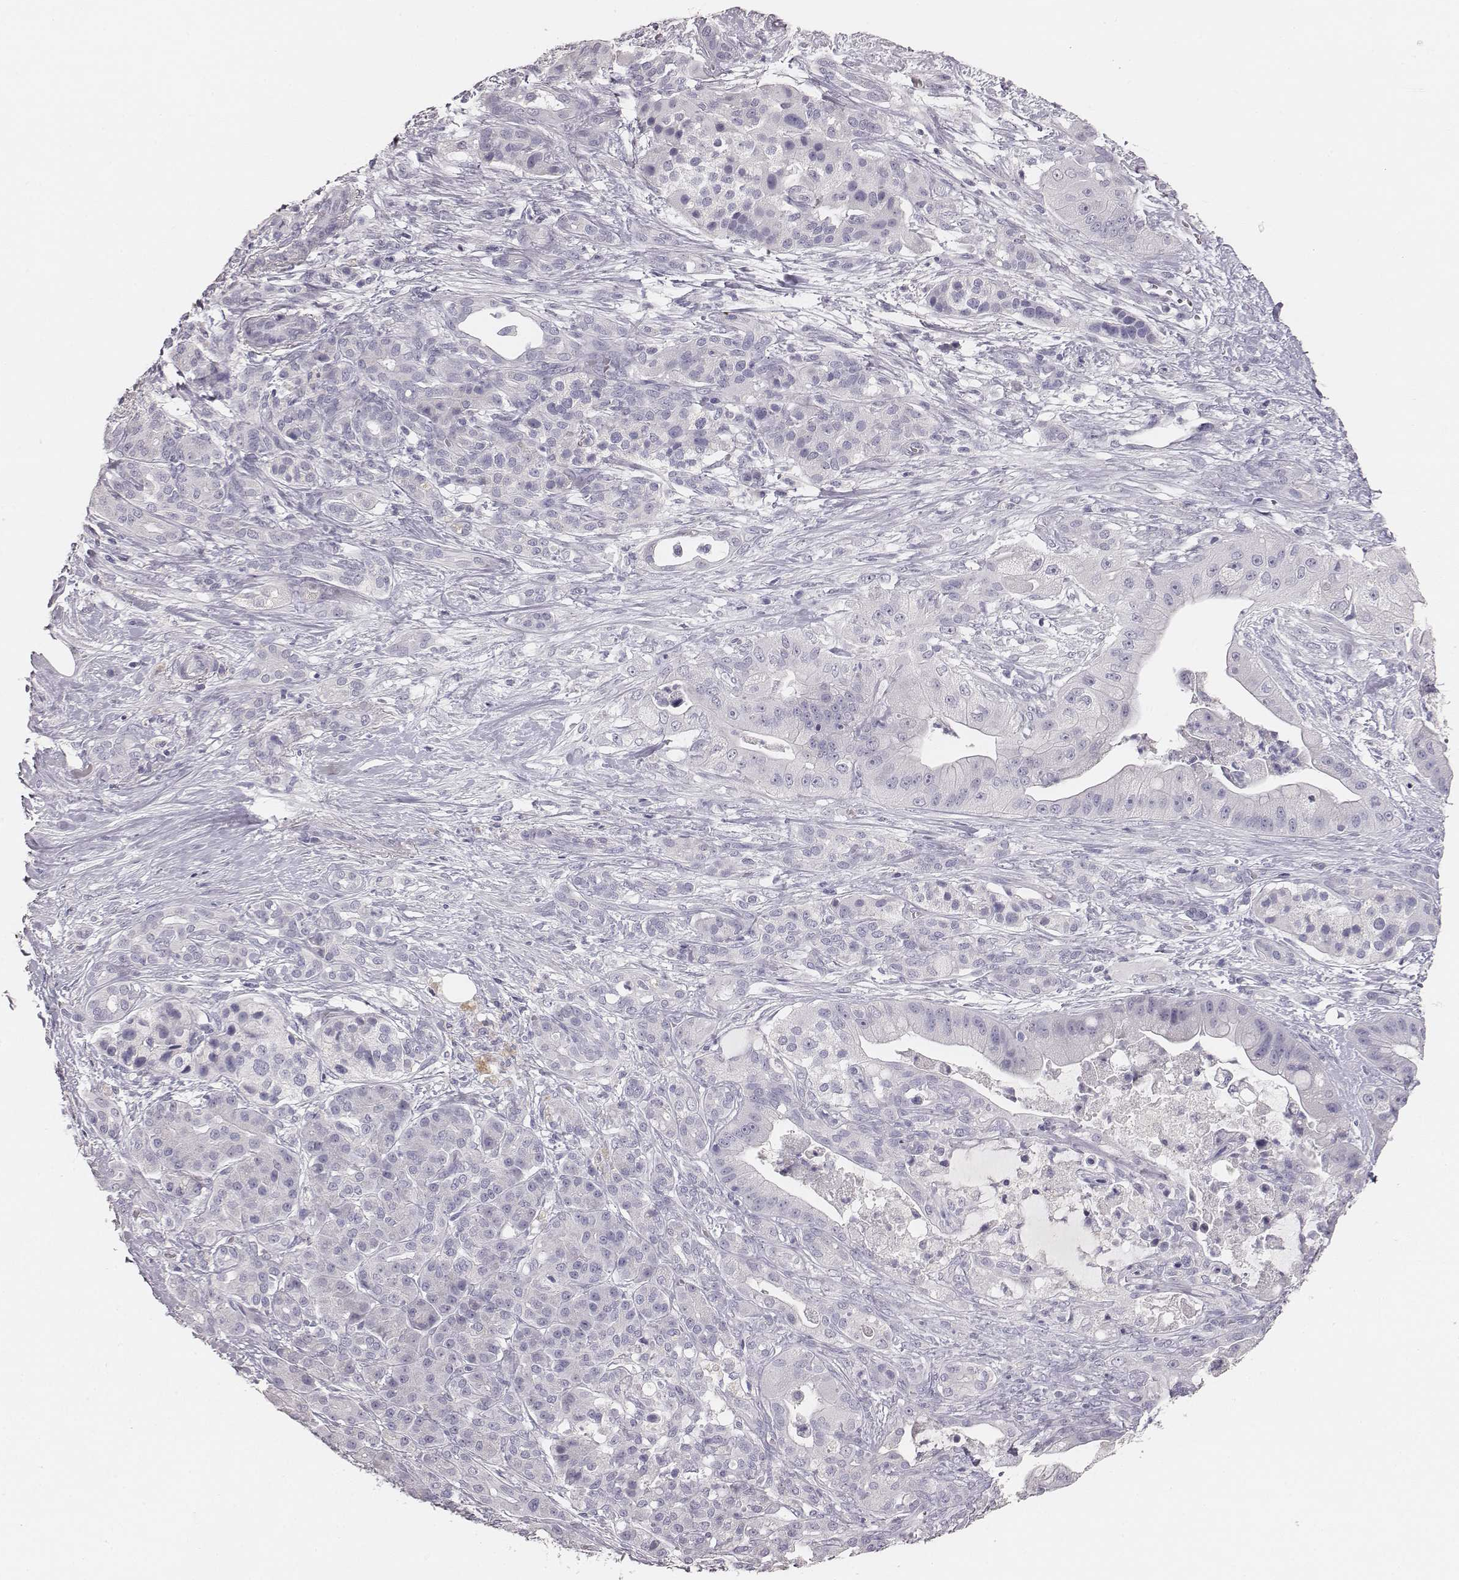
{"staining": {"intensity": "negative", "quantity": "none", "location": "none"}, "tissue": "pancreatic cancer", "cell_type": "Tumor cells", "image_type": "cancer", "snomed": [{"axis": "morphology", "description": "Normal tissue, NOS"}, {"axis": "morphology", "description": "Inflammation, NOS"}, {"axis": "morphology", "description": "Adenocarcinoma, NOS"}, {"axis": "topography", "description": "Pancreas"}], "caption": "IHC micrograph of neoplastic tissue: adenocarcinoma (pancreatic) stained with DAB shows no significant protein expression in tumor cells.", "gene": "MYH6", "patient": {"sex": "male", "age": 57}}